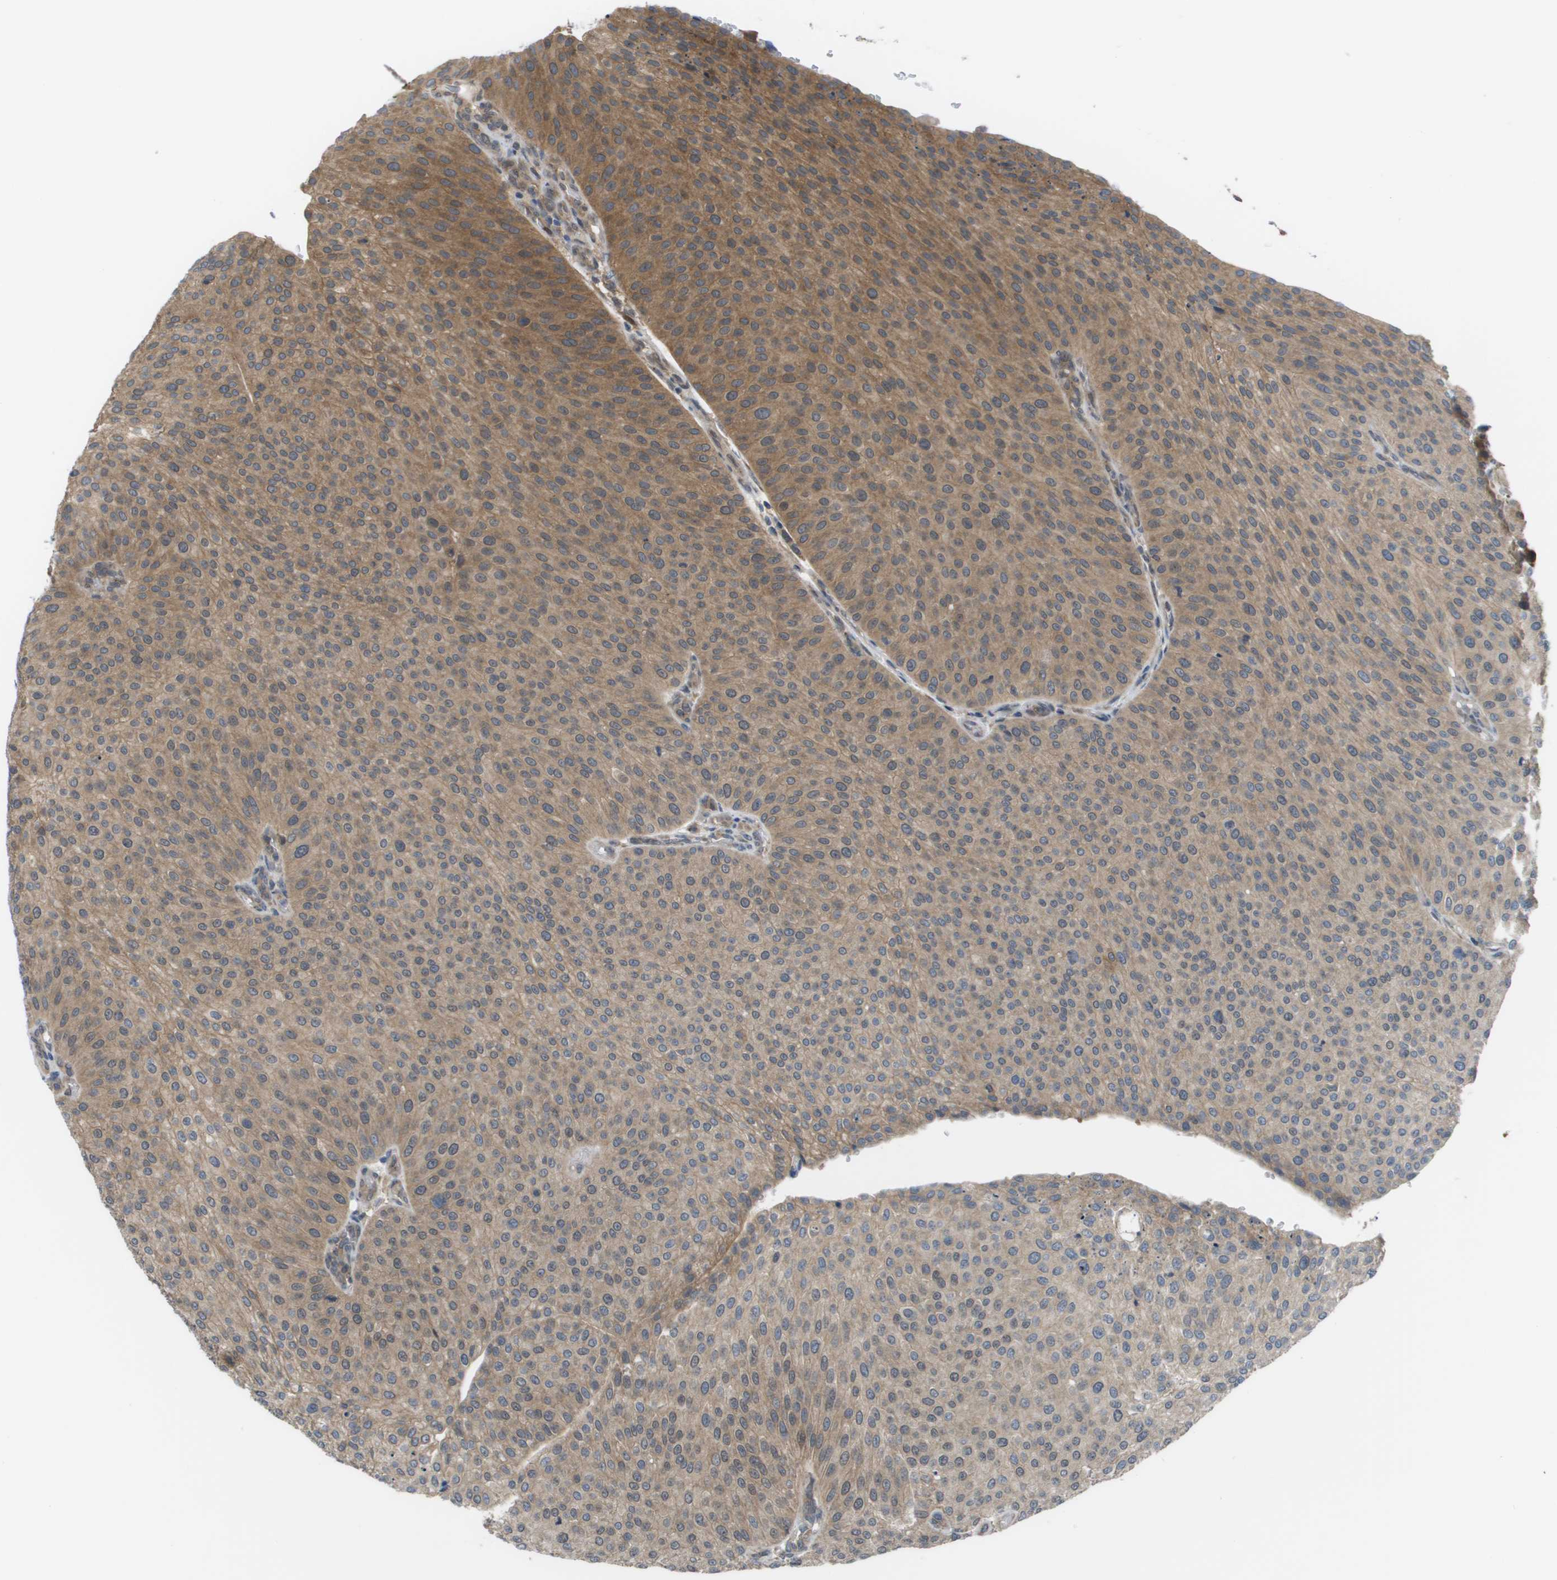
{"staining": {"intensity": "moderate", "quantity": ">75%", "location": "cytoplasmic/membranous"}, "tissue": "urothelial cancer", "cell_type": "Tumor cells", "image_type": "cancer", "snomed": [{"axis": "morphology", "description": "Urothelial carcinoma, Low grade"}, {"axis": "topography", "description": "Smooth muscle"}, {"axis": "topography", "description": "Urinary bladder"}], "caption": "Immunohistochemical staining of human urothelial cancer reveals moderate cytoplasmic/membranous protein expression in about >75% of tumor cells.", "gene": "CTPS2", "patient": {"sex": "male", "age": 60}}